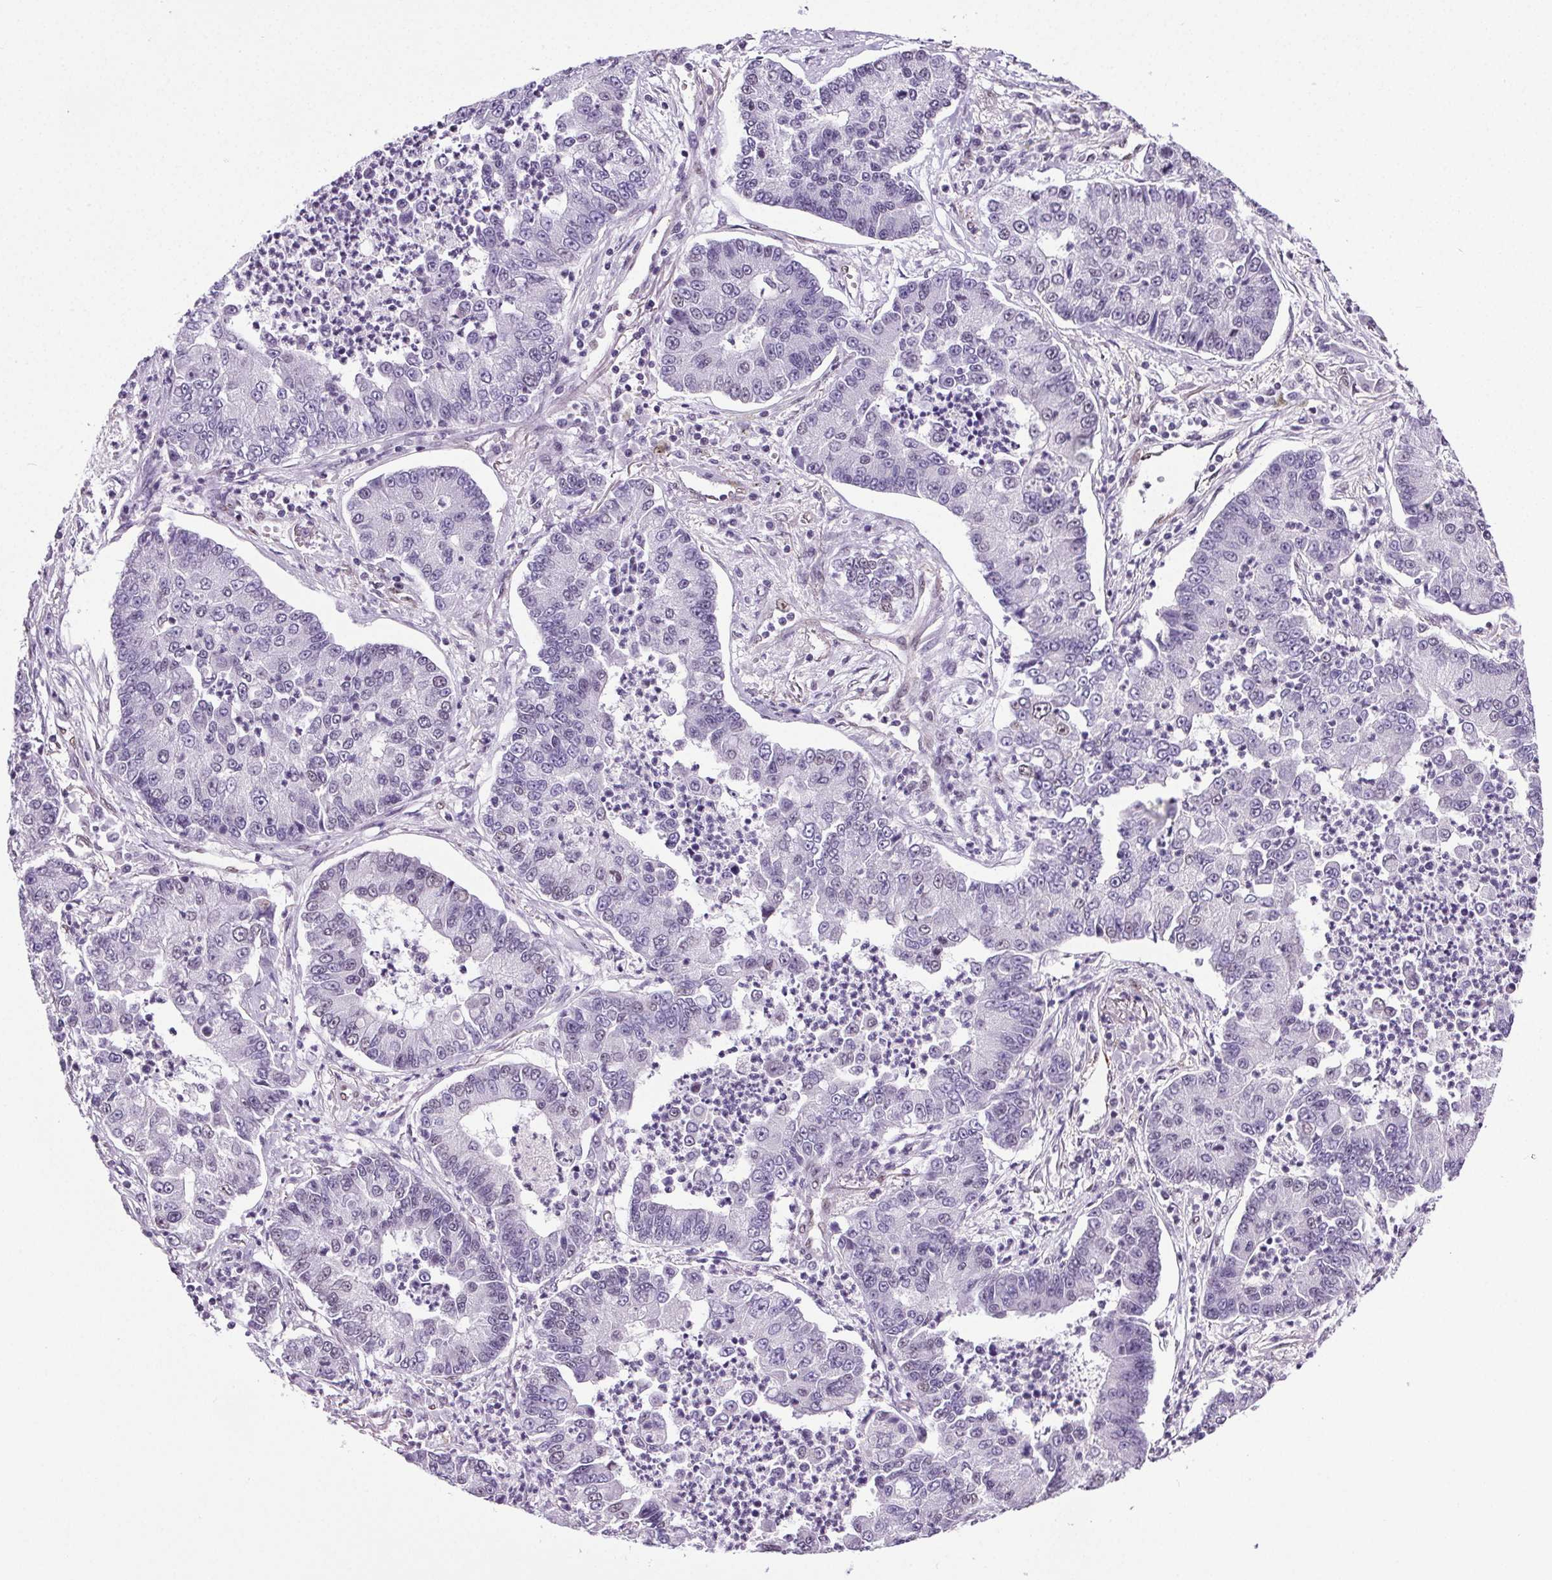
{"staining": {"intensity": "negative", "quantity": "none", "location": "none"}, "tissue": "lung cancer", "cell_type": "Tumor cells", "image_type": "cancer", "snomed": [{"axis": "morphology", "description": "Adenocarcinoma, NOS"}, {"axis": "topography", "description": "Lung"}], "caption": "An image of human lung adenocarcinoma is negative for staining in tumor cells.", "gene": "GP6", "patient": {"sex": "female", "age": 57}}